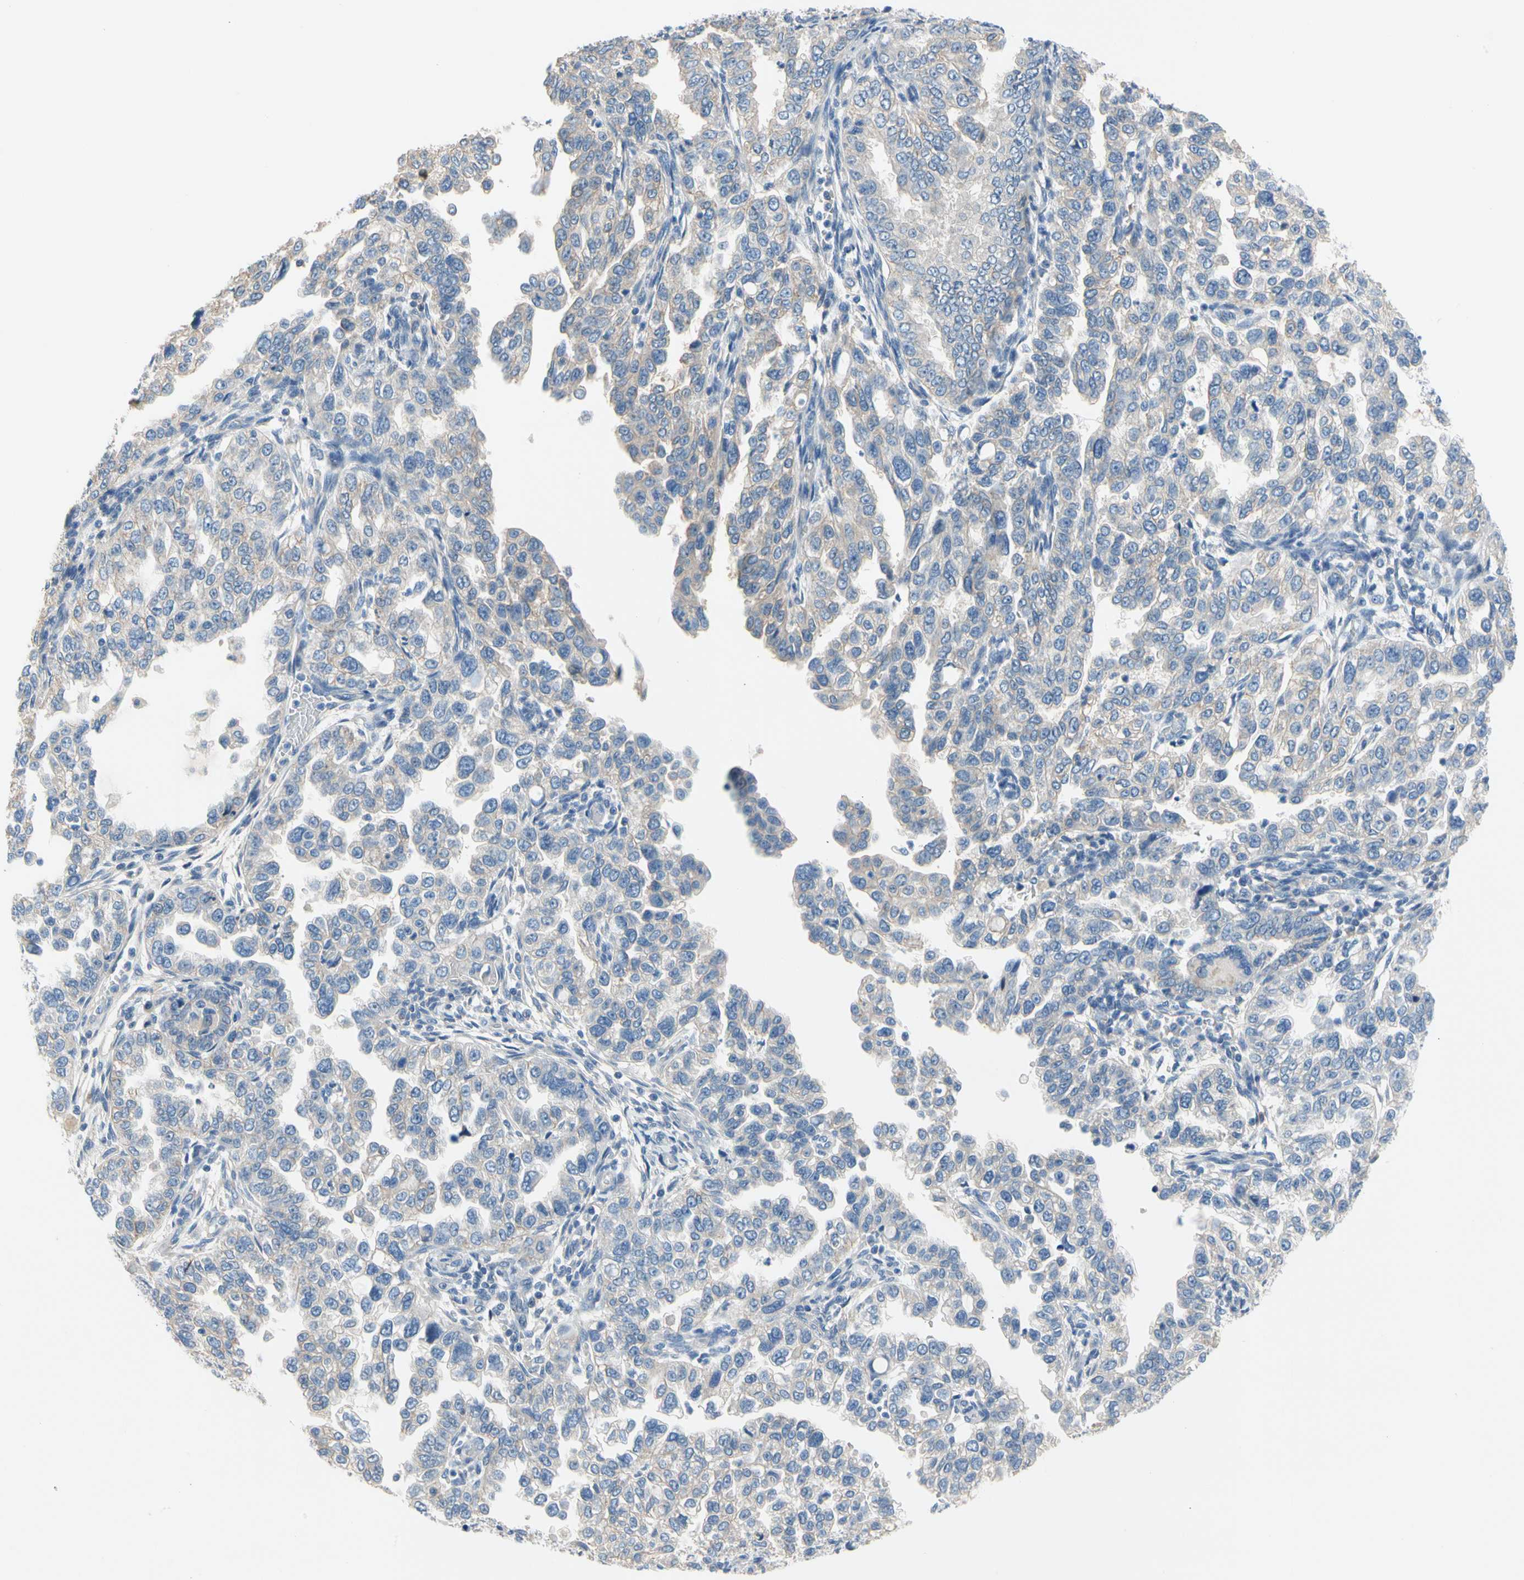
{"staining": {"intensity": "weak", "quantity": "25%-75%", "location": "cytoplasmic/membranous"}, "tissue": "endometrial cancer", "cell_type": "Tumor cells", "image_type": "cancer", "snomed": [{"axis": "morphology", "description": "Adenocarcinoma, NOS"}, {"axis": "topography", "description": "Endometrium"}], "caption": "DAB (3,3'-diaminobenzidine) immunohistochemical staining of adenocarcinoma (endometrial) shows weak cytoplasmic/membranous protein staining in about 25%-75% of tumor cells. The staining was performed using DAB (3,3'-diaminobenzidine), with brown indicating positive protein expression. Nuclei are stained blue with hematoxylin.", "gene": "CA14", "patient": {"sex": "female", "age": 85}}